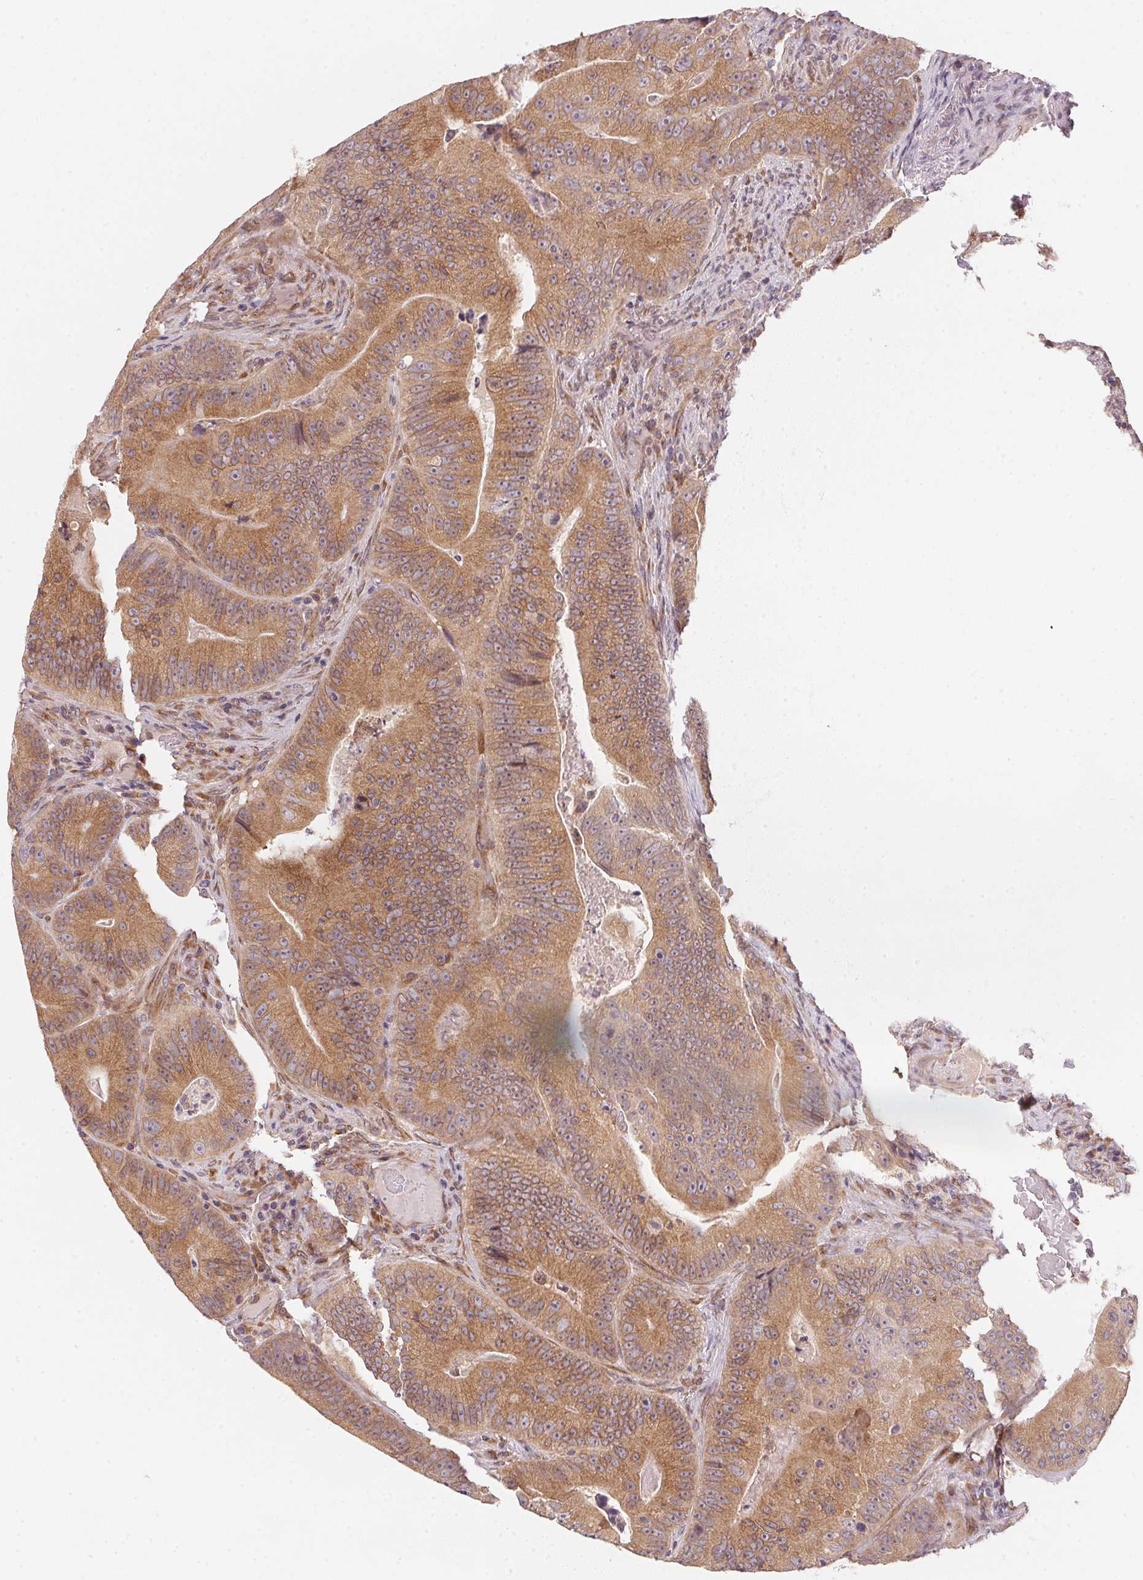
{"staining": {"intensity": "moderate", "quantity": ">75%", "location": "cytoplasmic/membranous"}, "tissue": "colorectal cancer", "cell_type": "Tumor cells", "image_type": "cancer", "snomed": [{"axis": "morphology", "description": "Adenocarcinoma, NOS"}, {"axis": "topography", "description": "Colon"}], "caption": "An immunohistochemistry (IHC) photomicrograph of neoplastic tissue is shown. Protein staining in brown highlights moderate cytoplasmic/membranous positivity in adenocarcinoma (colorectal) within tumor cells.", "gene": "EI24", "patient": {"sex": "female", "age": 86}}